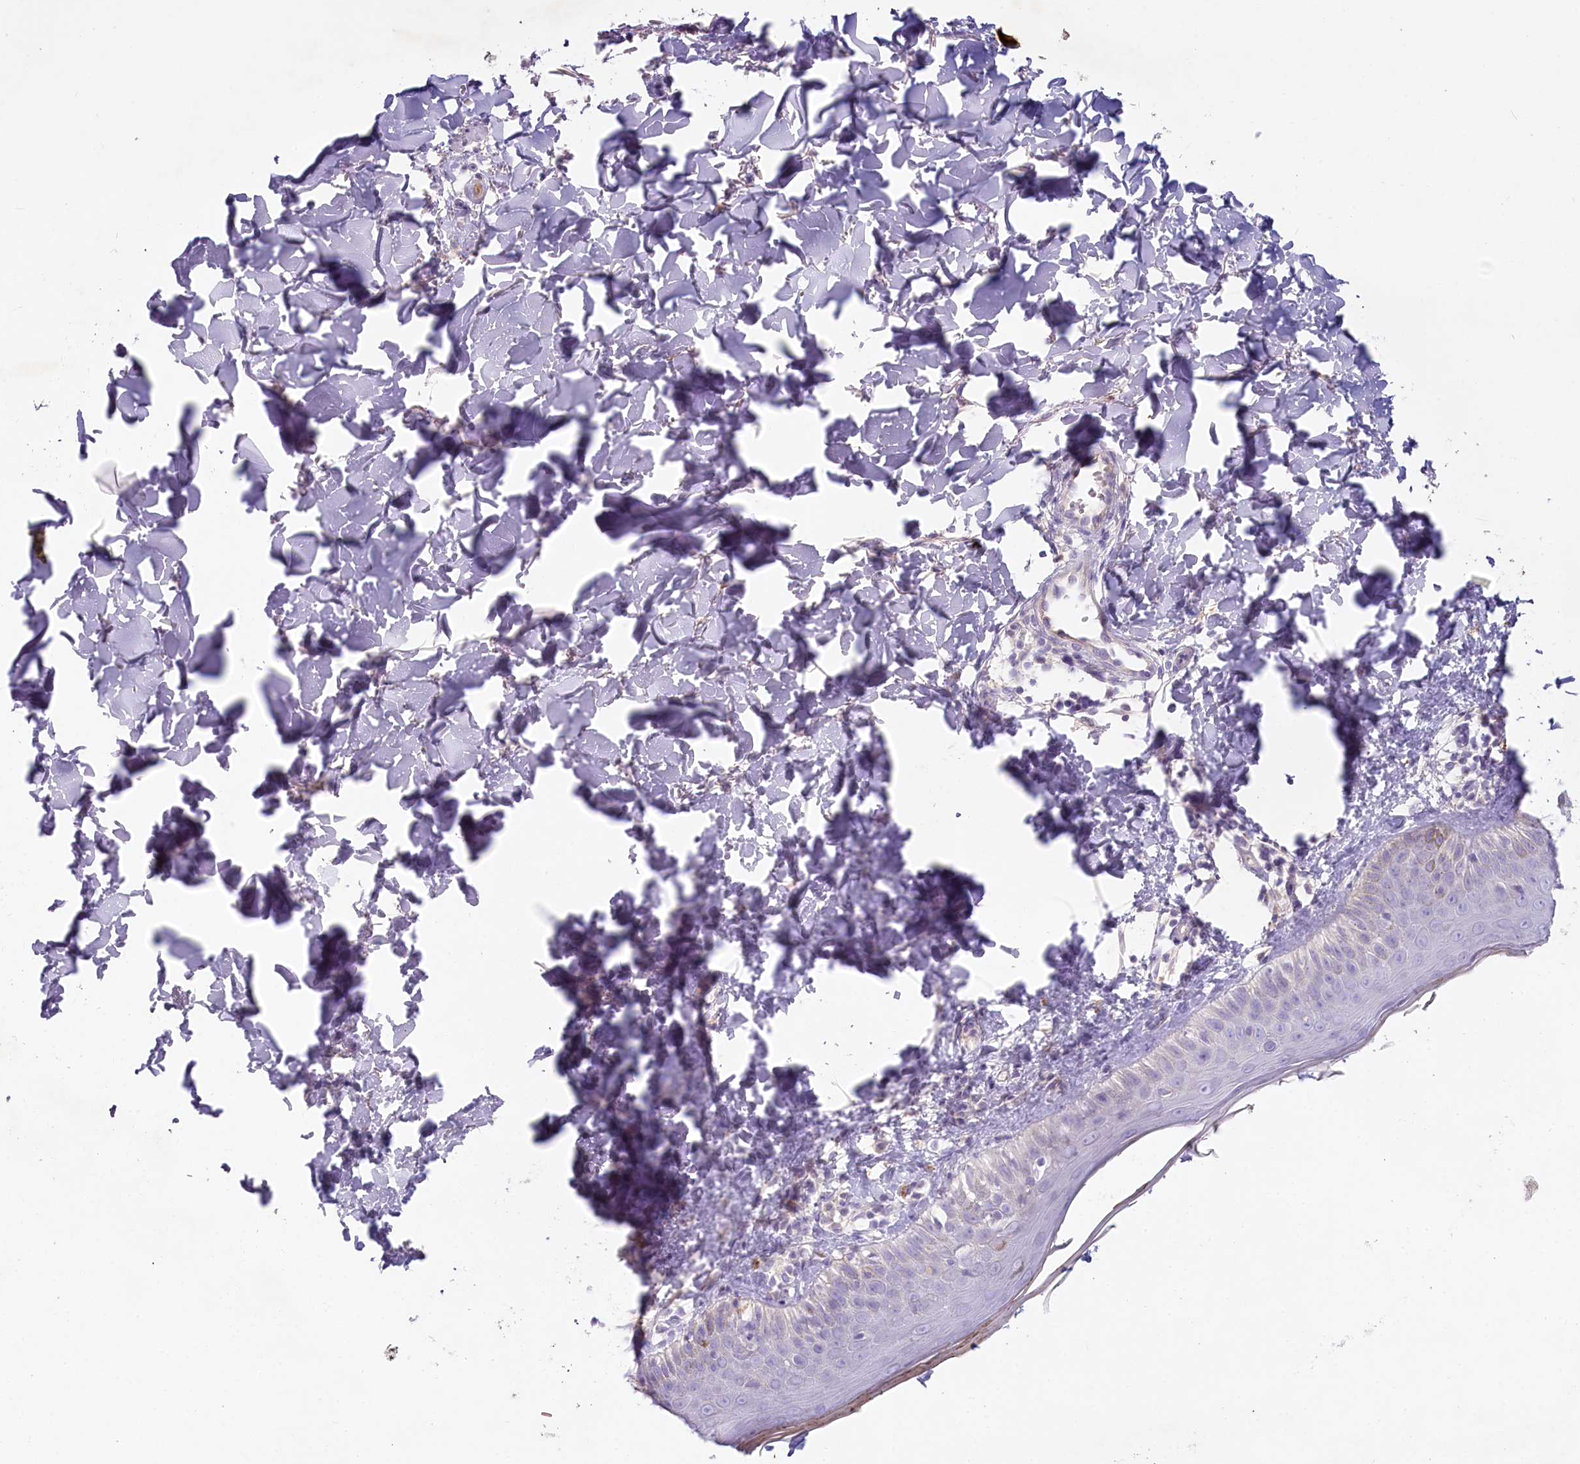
{"staining": {"intensity": "negative", "quantity": "none", "location": "none"}, "tissue": "skin", "cell_type": "Fibroblasts", "image_type": "normal", "snomed": [{"axis": "morphology", "description": "Normal tissue, NOS"}, {"axis": "topography", "description": "Skin"}], "caption": "High magnification brightfield microscopy of benign skin stained with DAB (brown) and counterstained with hematoxylin (blue): fibroblasts show no significant expression. (IHC, brightfield microscopy, high magnification).", "gene": "HPD", "patient": {"sex": "male", "age": 52}}